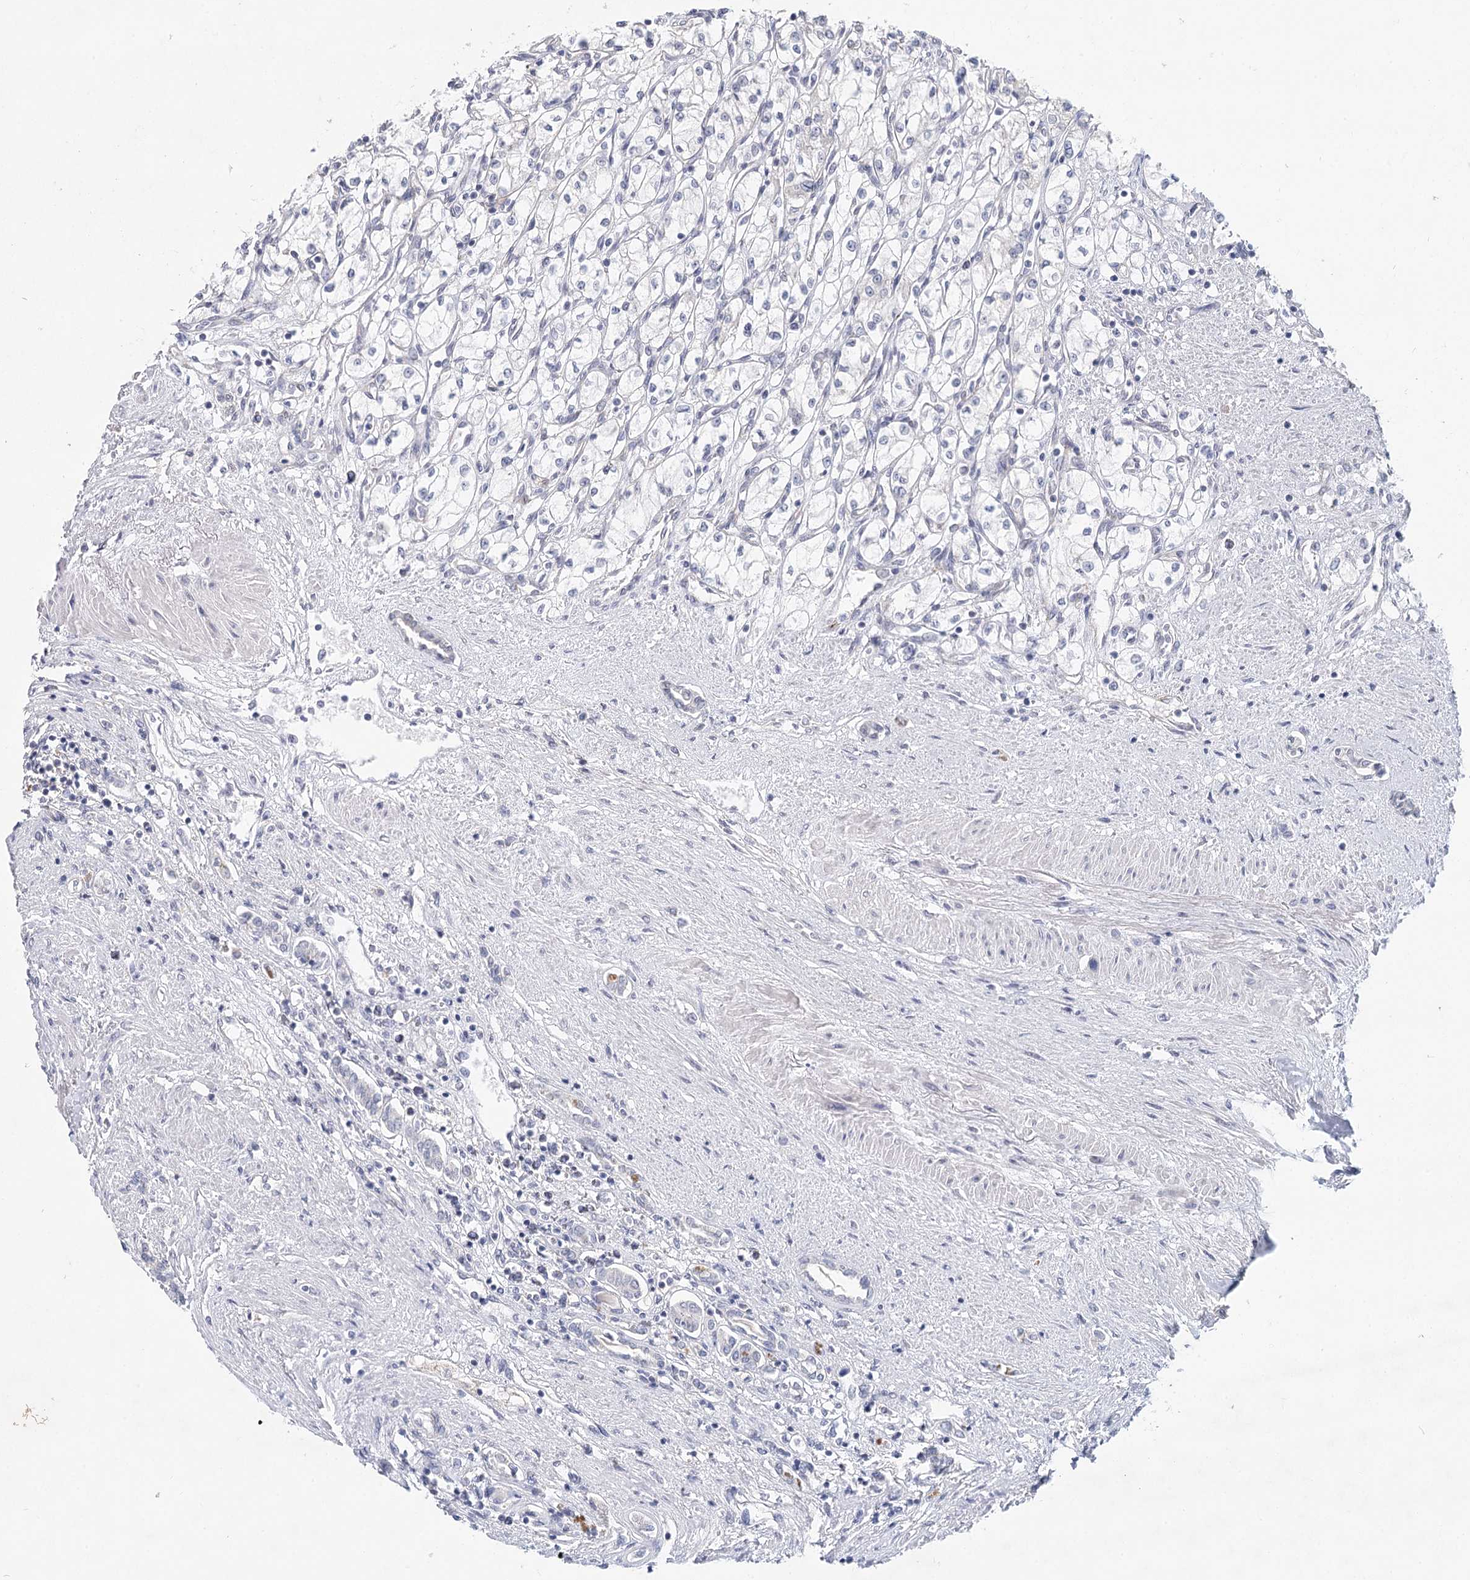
{"staining": {"intensity": "negative", "quantity": "none", "location": "none"}, "tissue": "renal cancer", "cell_type": "Tumor cells", "image_type": "cancer", "snomed": [{"axis": "morphology", "description": "Adenocarcinoma, NOS"}, {"axis": "topography", "description": "Kidney"}], "caption": "Tumor cells show no significant positivity in adenocarcinoma (renal).", "gene": "ARHGAP44", "patient": {"sex": "male", "age": 59}}